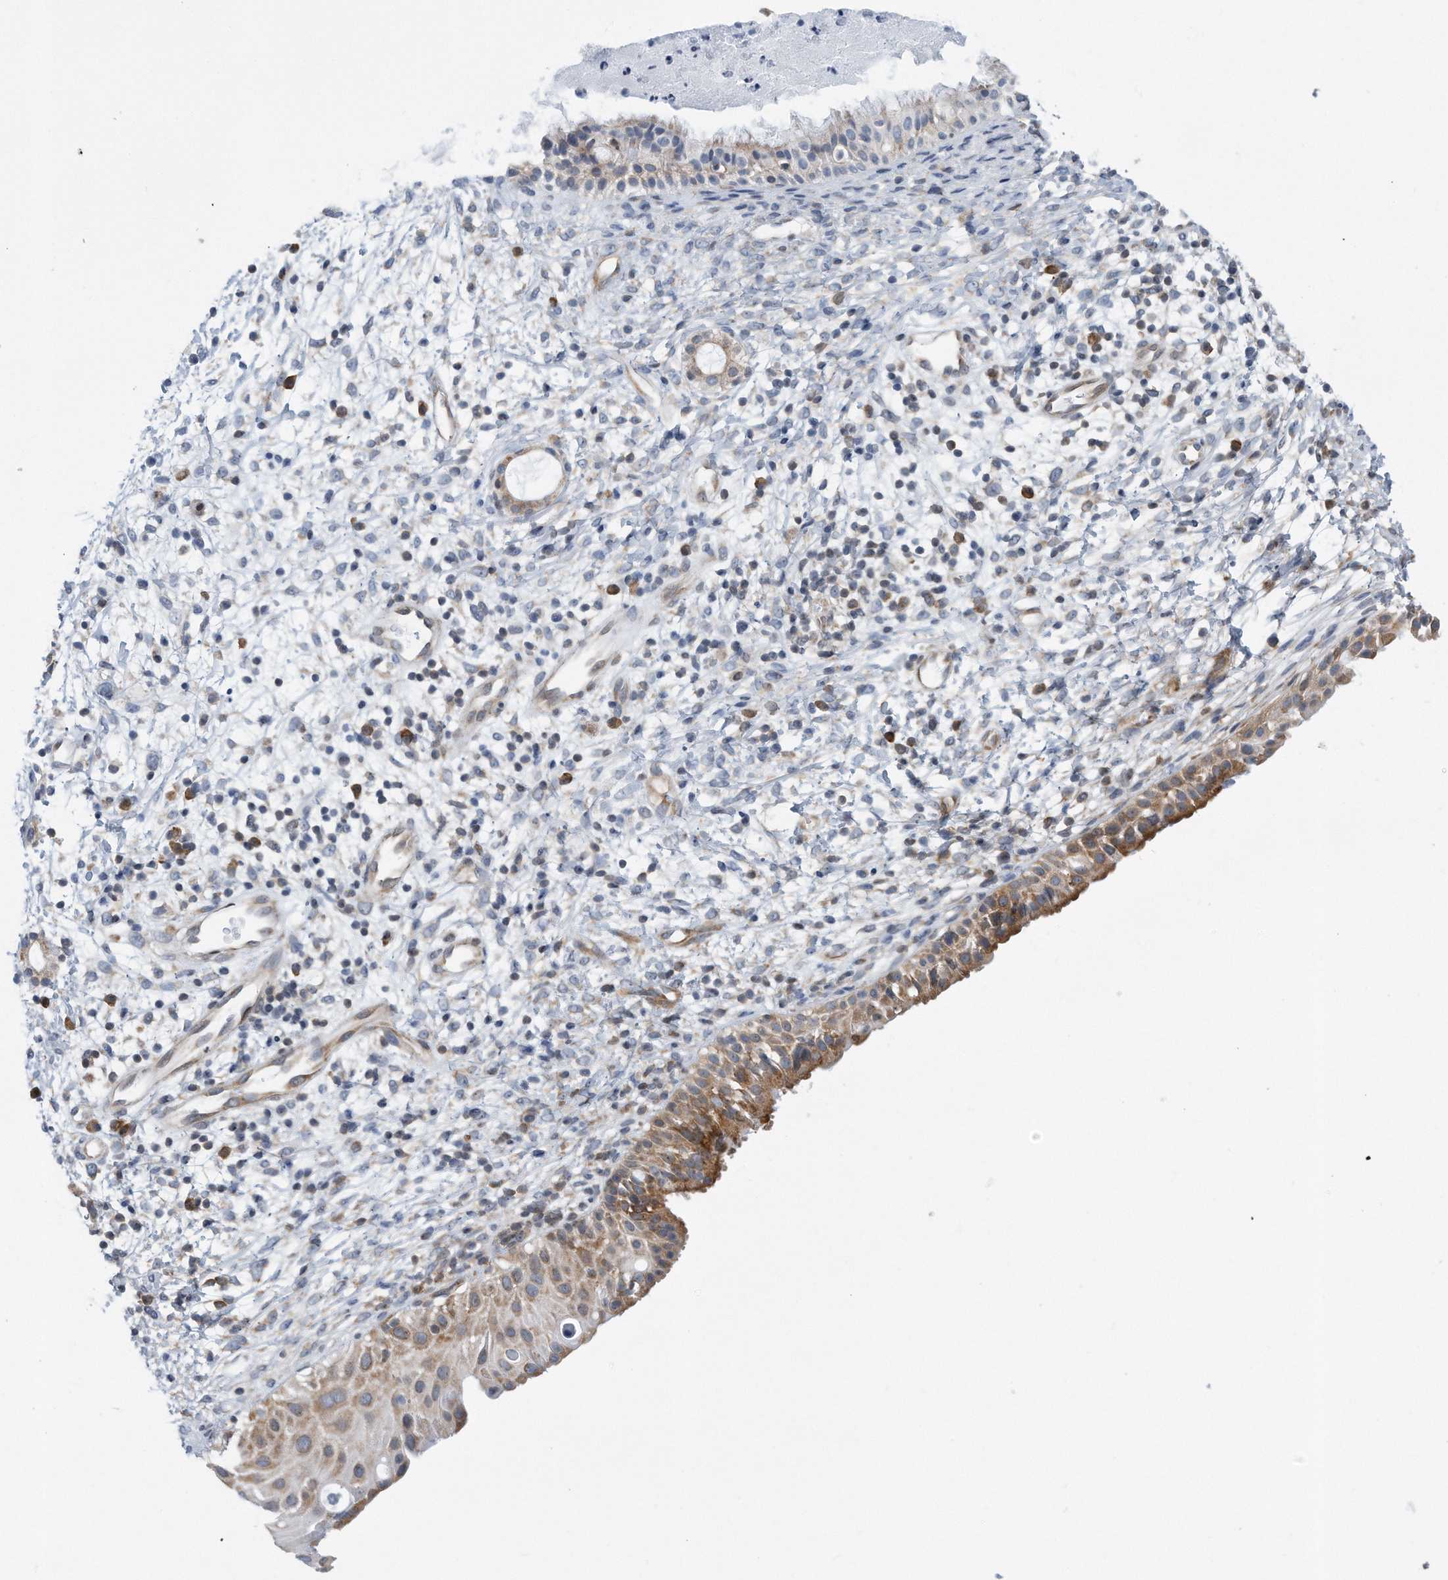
{"staining": {"intensity": "moderate", "quantity": ">75%", "location": "cytoplasmic/membranous"}, "tissue": "nasopharynx", "cell_type": "Respiratory epithelial cells", "image_type": "normal", "snomed": [{"axis": "morphology", "description": "Normal tissue, NOS"}, {"axis": "topography", "description": "Nasopharynx"}], "caption": "Immunohistochemistry staining of unremarkable nasopharynx, which demonstrates medium levels of moderate cytoplasmic/membranous positivity in approximately >75% of respiratory epithelial cells indicating moderate cytoplasmic/membranous protein expression. The staining was performed using DAB (3,3'-diaminobenzidine) (brown) for protein detection and nuclei were counterstained in hematoxylin (blue).", "gene": "RPL26L1", "patient": {"sex": "male", "age": 22}}